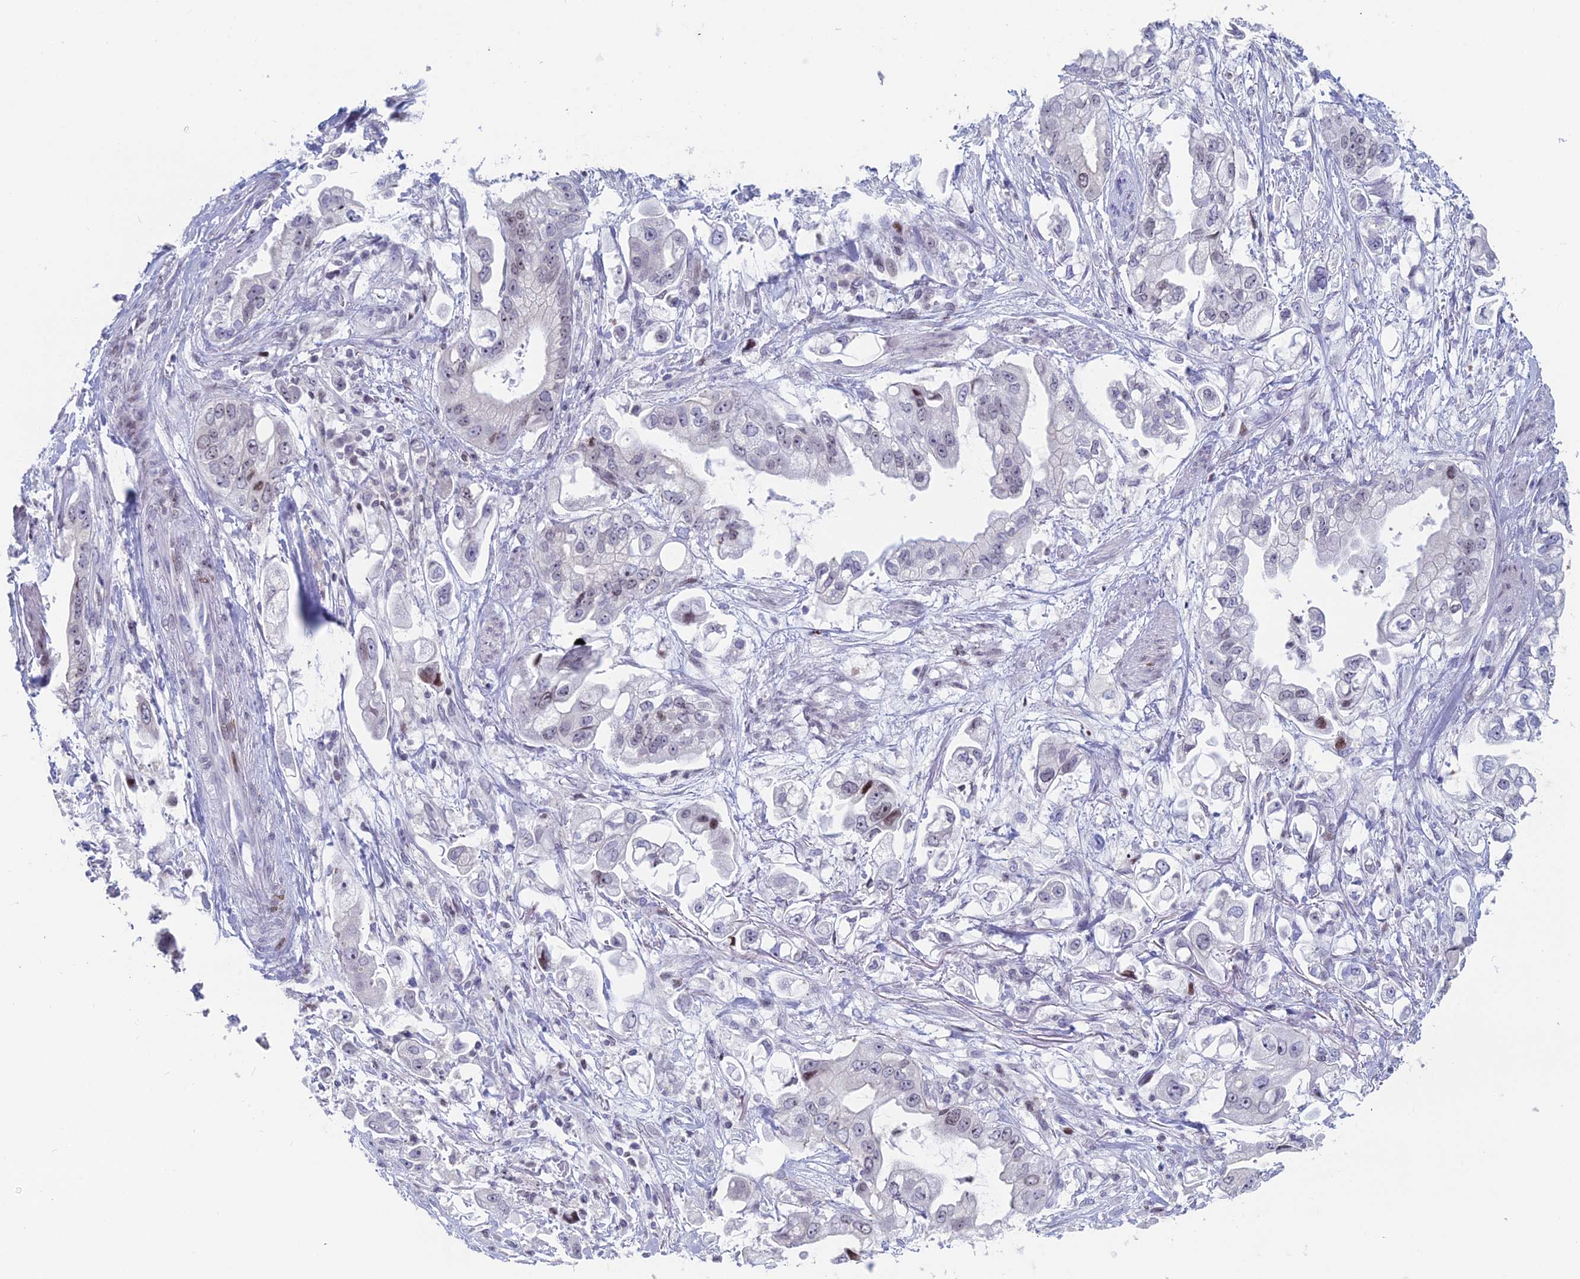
{"staining": {"intensity": "negative", "quantity": "none", "location": "none"}, "tissue": "stomach cancer", "cell_type": "Tumor cells", "image_type": "cancer", "snomed": [{"axis": "morphology", "description": "Adenocarcinoma, NOS"}, {"axis": "topography", "description": "Stomach"}], "caption": "Tumor cells are negative for brown protein staining in stomach cancer (adenocarcinoma). (Immunohistochemistry, brightfield microscopy, high magnification).", "gene": "CERS6", "patient": {"sex": "male", "age": 62}}